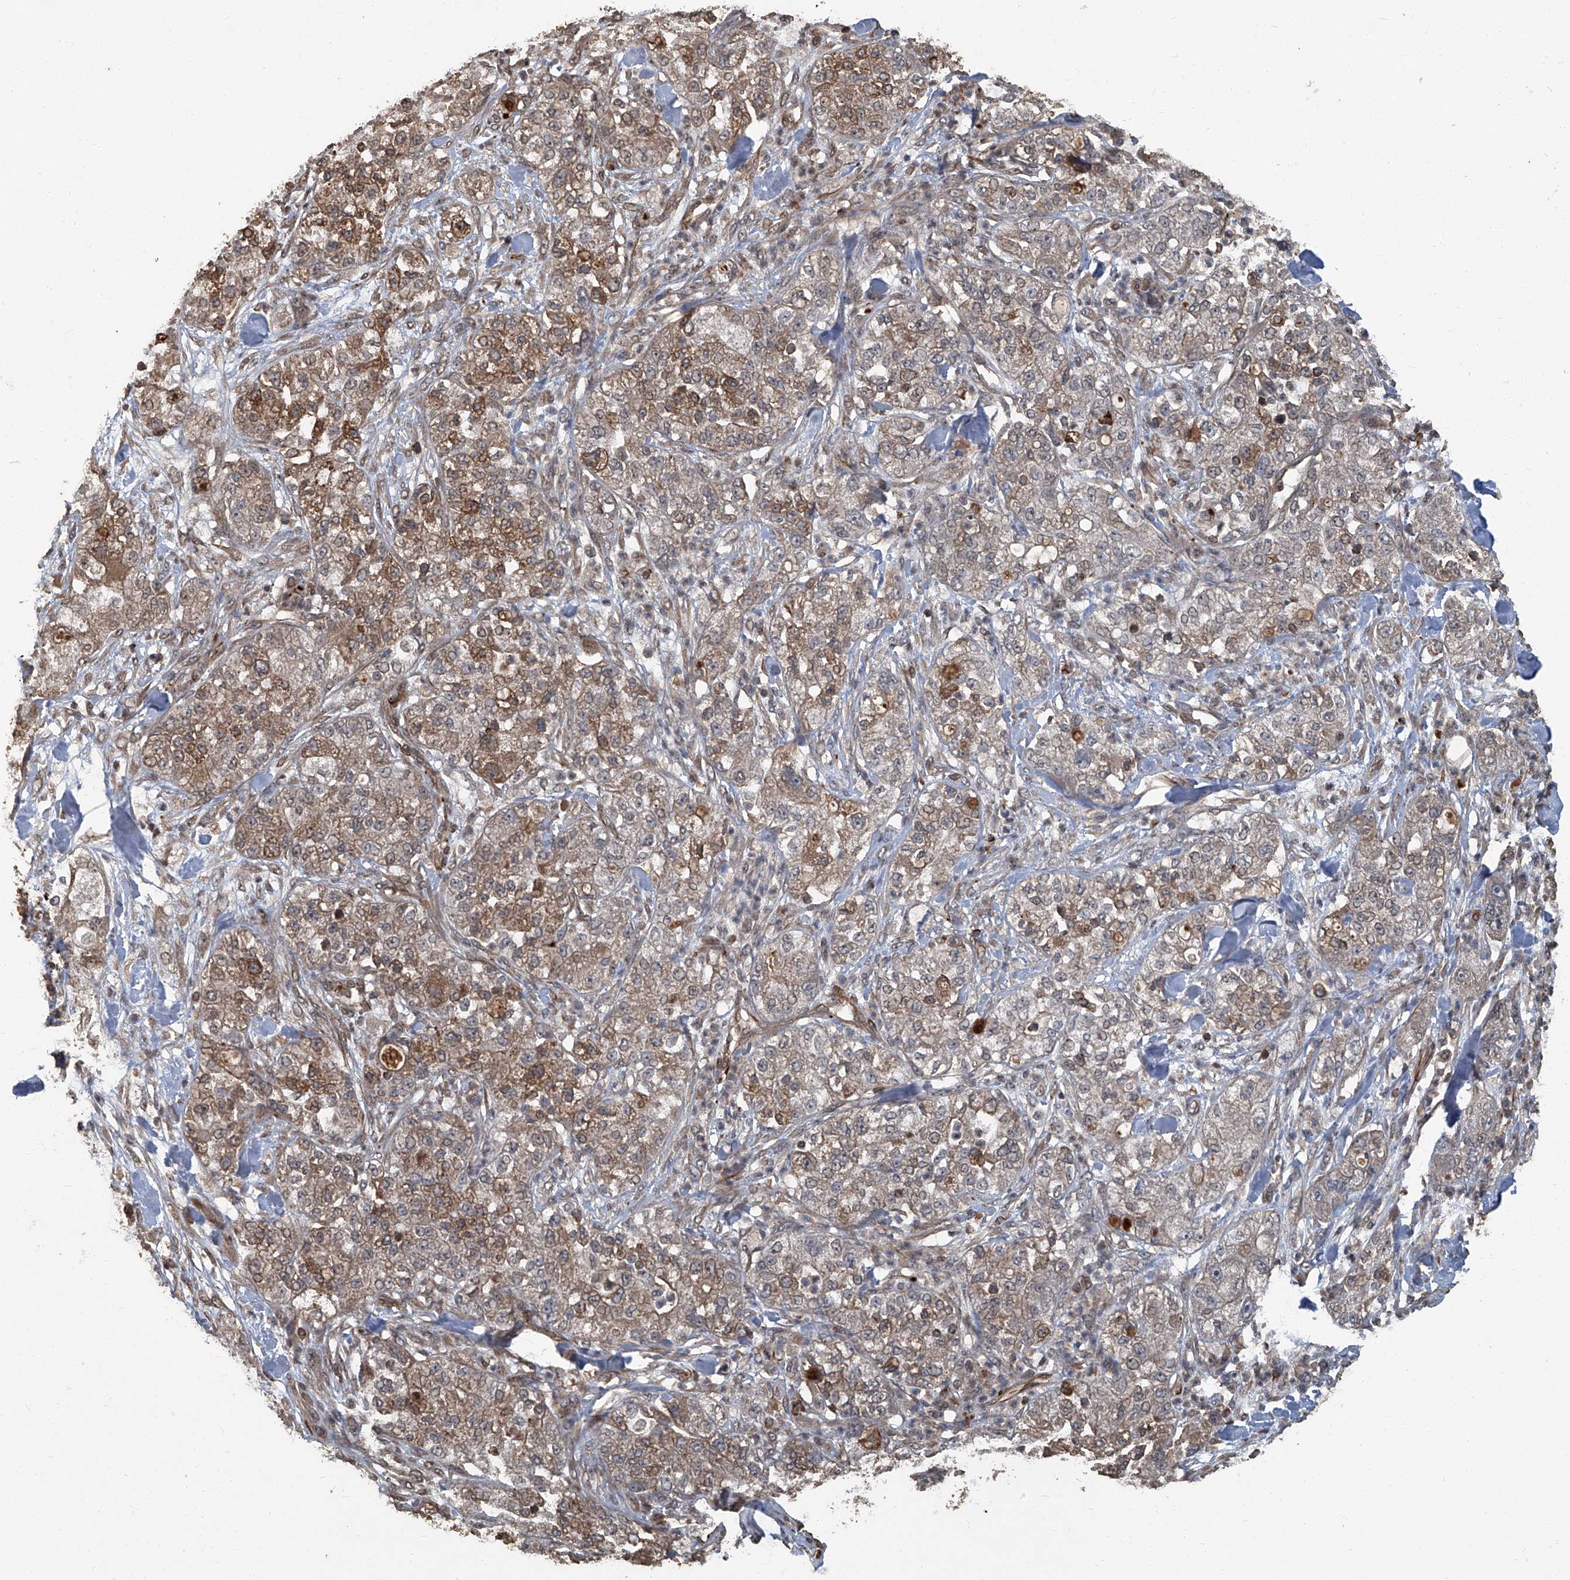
{"staining": {"intensity": "weak", "quantity": ">75%", "location": "cytoplasmic/membranous"}, "tissue": "pancreatic cancer", "cell_type": "Tumor cells", "image_type": "cancer", "snomed": [{"axis": "morphology", "description": "Adenocarcinoma, NOS"}, {"axis": "topography", "description": "Pancreas"}], "caption": "This histopathology image exhibits immunohistochemistry (IHC) staining of human pancreatic cancer, with low weak cytoplasmic/membranous expression in approximately >75% of tumor cells.", "gene": "GPR132", "patient": {"sex": "female", "age": 78}}